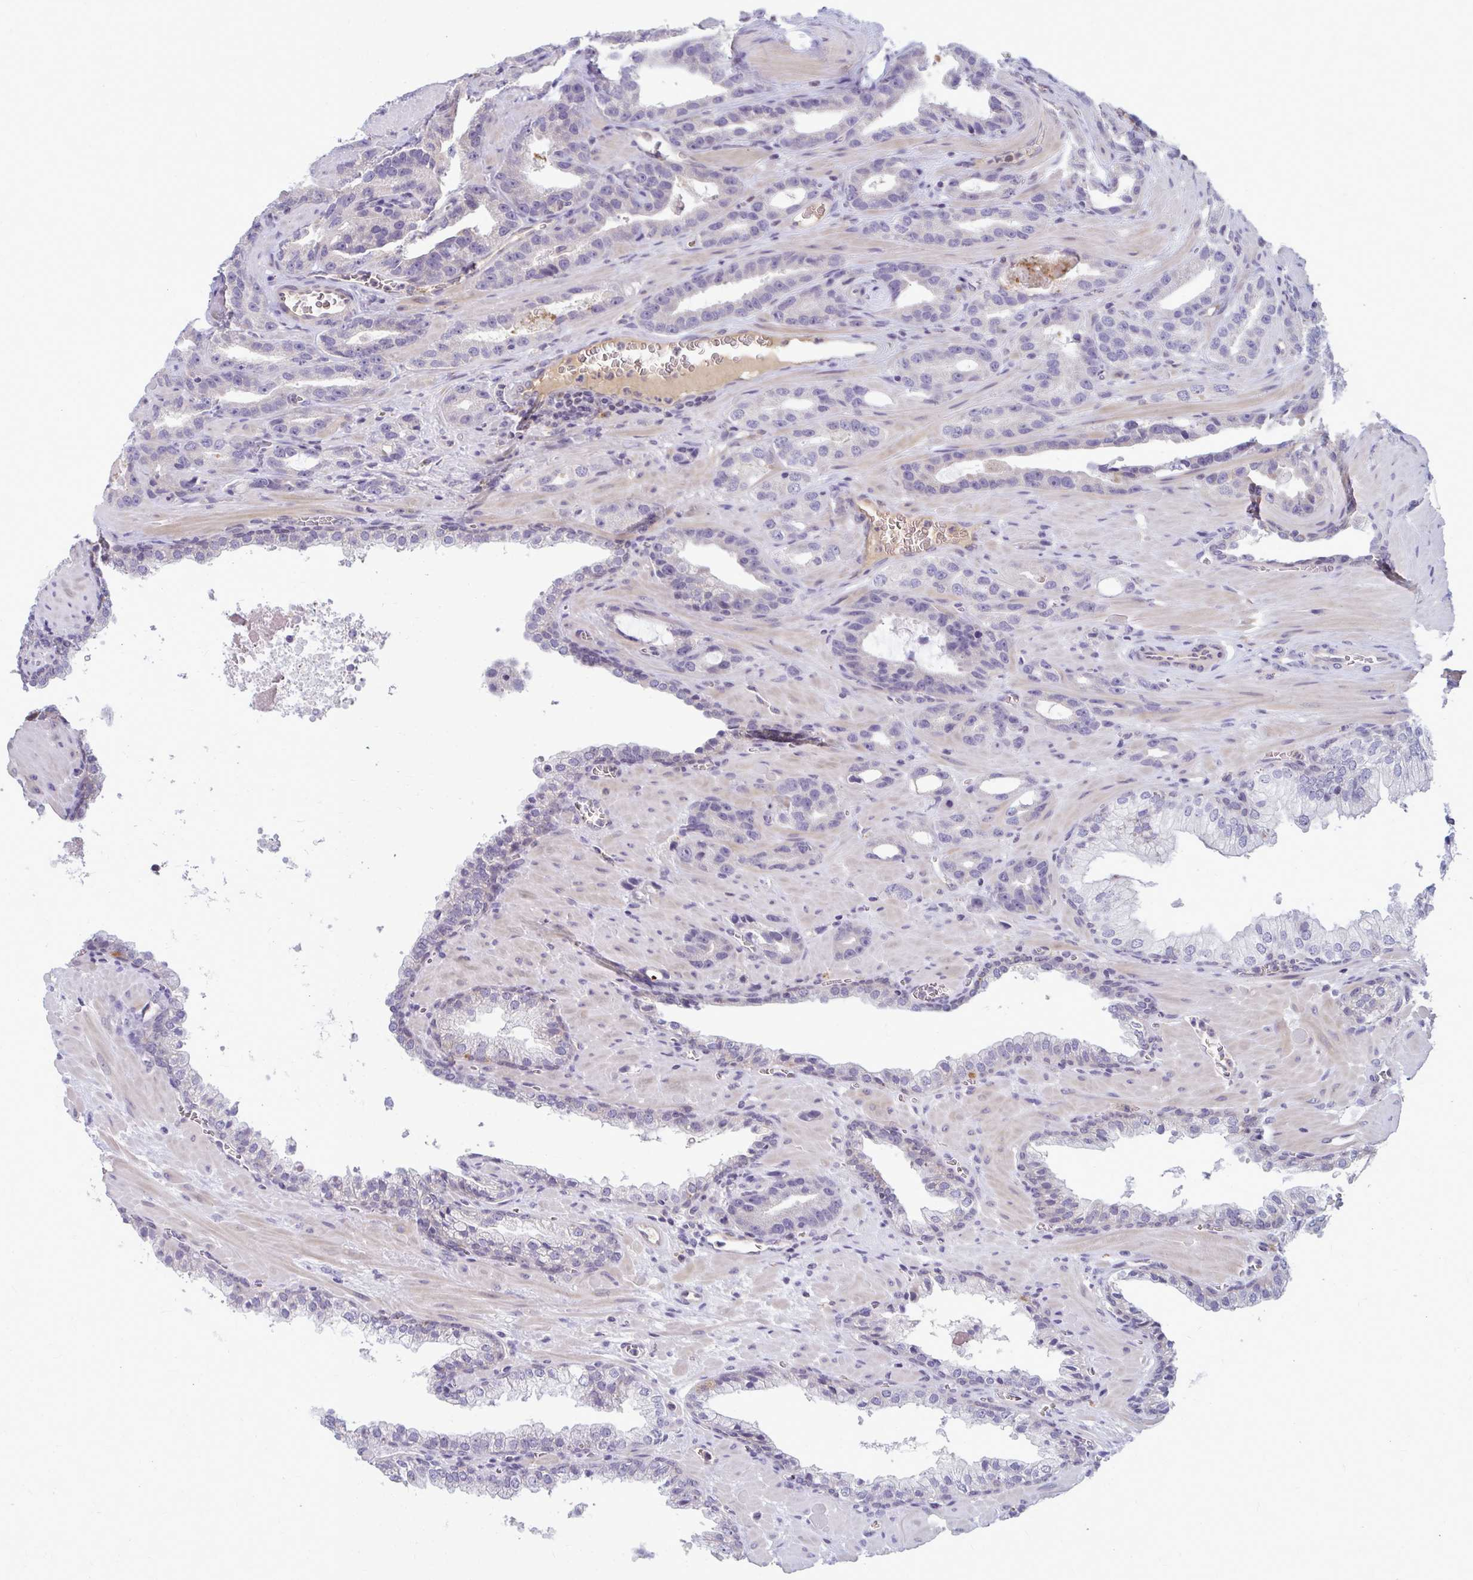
{"staining": {"intensity": "negative", "quantity": "none", "location": "none"}, "tissue": "prostate cancer", "cell_type": "Tumor cells", "image_type": "cancer", "snomed": [{"axis": "morphology", "description": "Adenocarcinoma, High grade"}, {"axis": "topography", "description": "Prostate"}], "caption": "This is a micrograph of IHC staining of prostate adenocarcinoma (high-grade), which shows no staining in tumor cells.", "gene": "MCRIP2", "patient": {"sex": "male", "age": 65}}